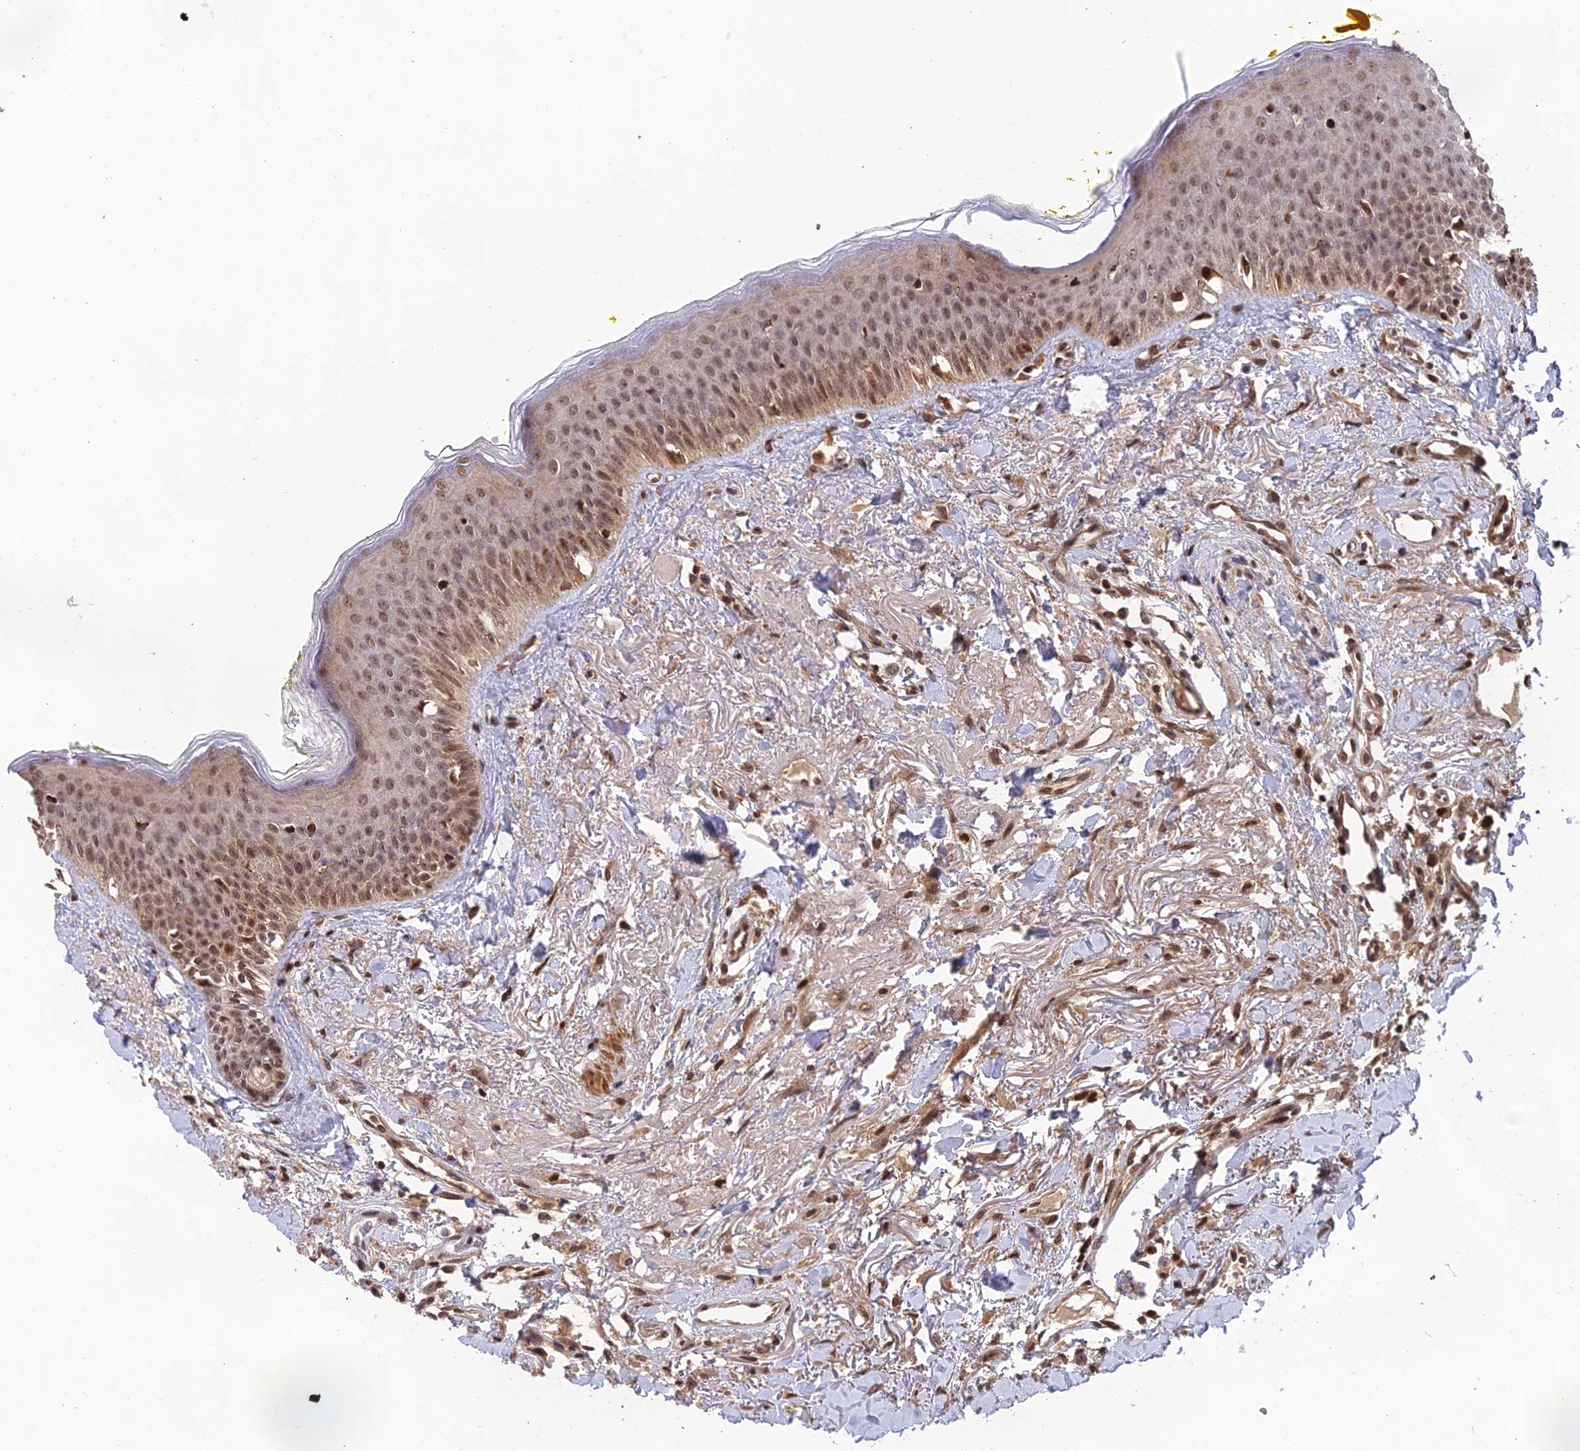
{"staining": {"intensity": "moderate", "quantity": ">75%", "location": "nuclear"}, "tissue": "oral mucosa", "cell_type": "Squamous epithelial cells", "image_type": "normal", "snomed": [{"axis": "morphology", "description": "Normal tissue, NOS"}, {"axis": "topography", "description": "Oral tissue"}], "caption": "Squamous epithelial cells reveal moderate nuclear expression in approximately >75% of cells in normal oral mucosa.", "gene": "OSBPL1A", "patient": {"sex": "female", "age": 70}}